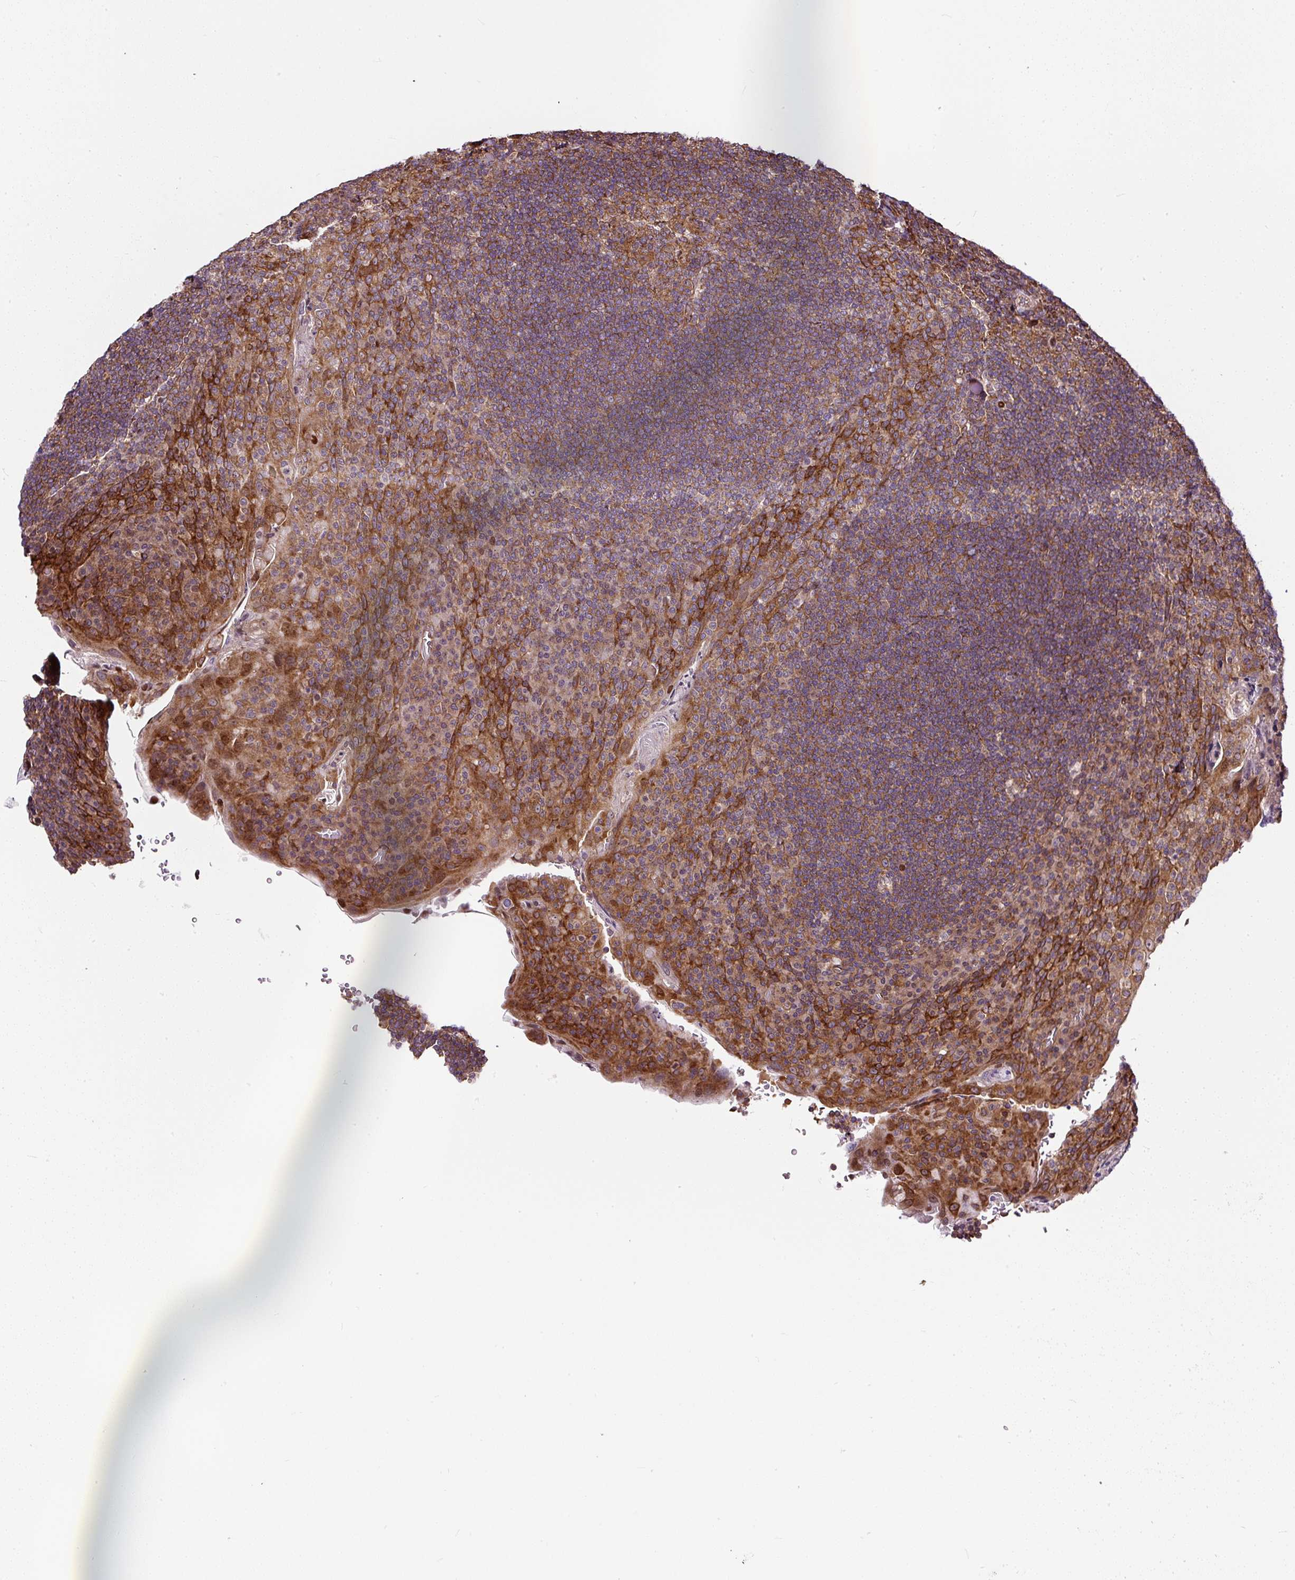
{"staining": {"intensity": "strong", "quantity": ">75%", "location": "cytoplasmic/membranous"}, "tissue": "tonsil", "cell_type": "Germinal center cells", "image_type": "normal", "snomed": [{"axis": "morphology", "description": "Normal tissue, NOS"}, {"axis": "topography", "description": "Tonsil"}], "caption": "Protein expression analysis of unremarkable human tonsil reveals strong cytoplasmic/membranous positivity in approximately >75% of germinal center cells.", "gene": "KDM4E", "patient": {"sex": "male", "age": 17}}